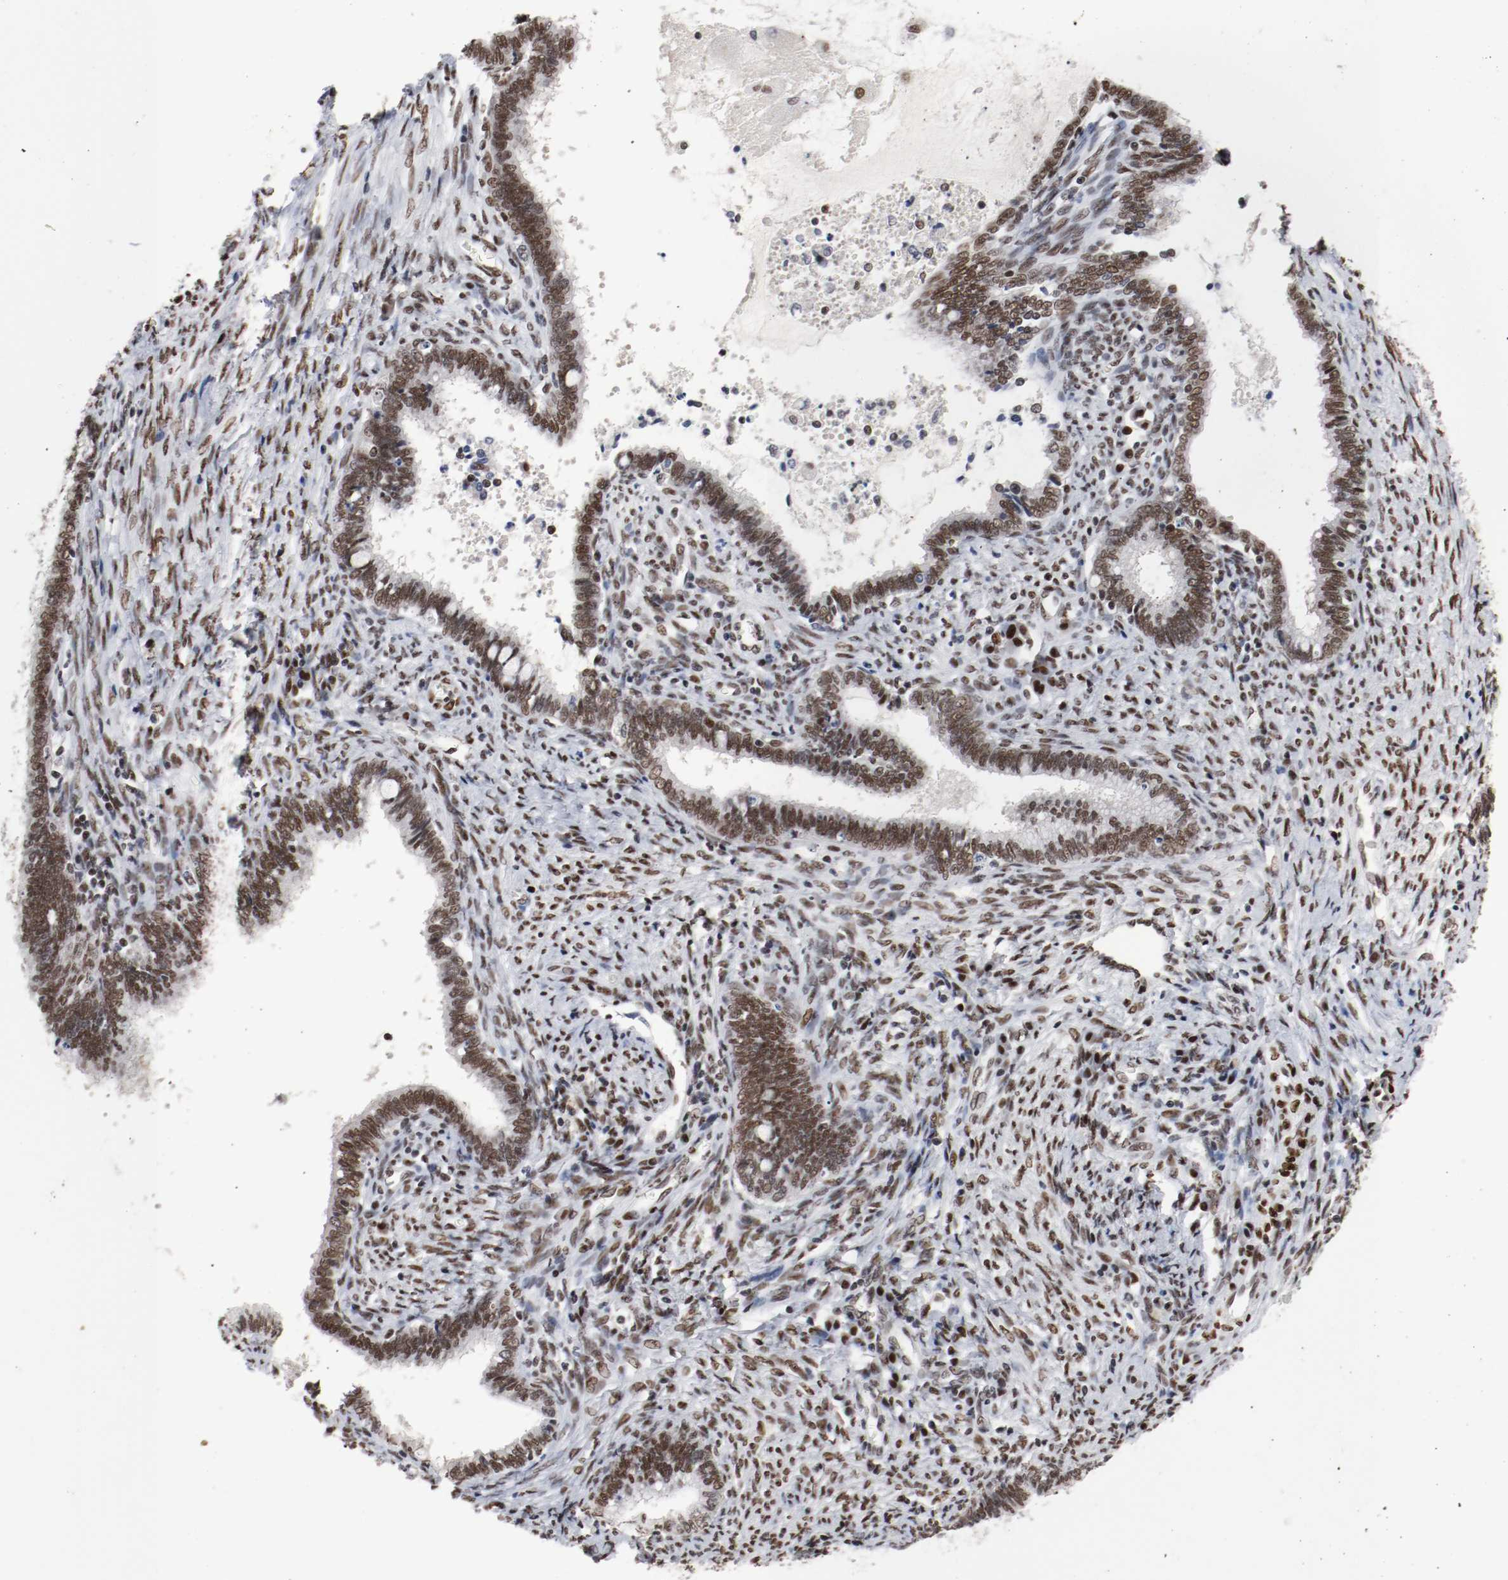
{"staining": {"intensity": "moderate", "quantity": ">75%", "location": "nuclear"}, "tissue": "cervical cancer", "cell_type": "Tumor cells", "image_type": "cancer", "snomed": [{"axis": "morphology", "description": "Adenocarcinoma, NOS"}, {"axis": "topography", "description": "Cervix"}], "caption": "Human cervical cancer (adenocarcinoma) stained with a brown dye displays moderate nuclear positive positivity in about >75% of tumor cells.", "gene": "MEF2D", "patient": {"sex": "female", "age": 44}}